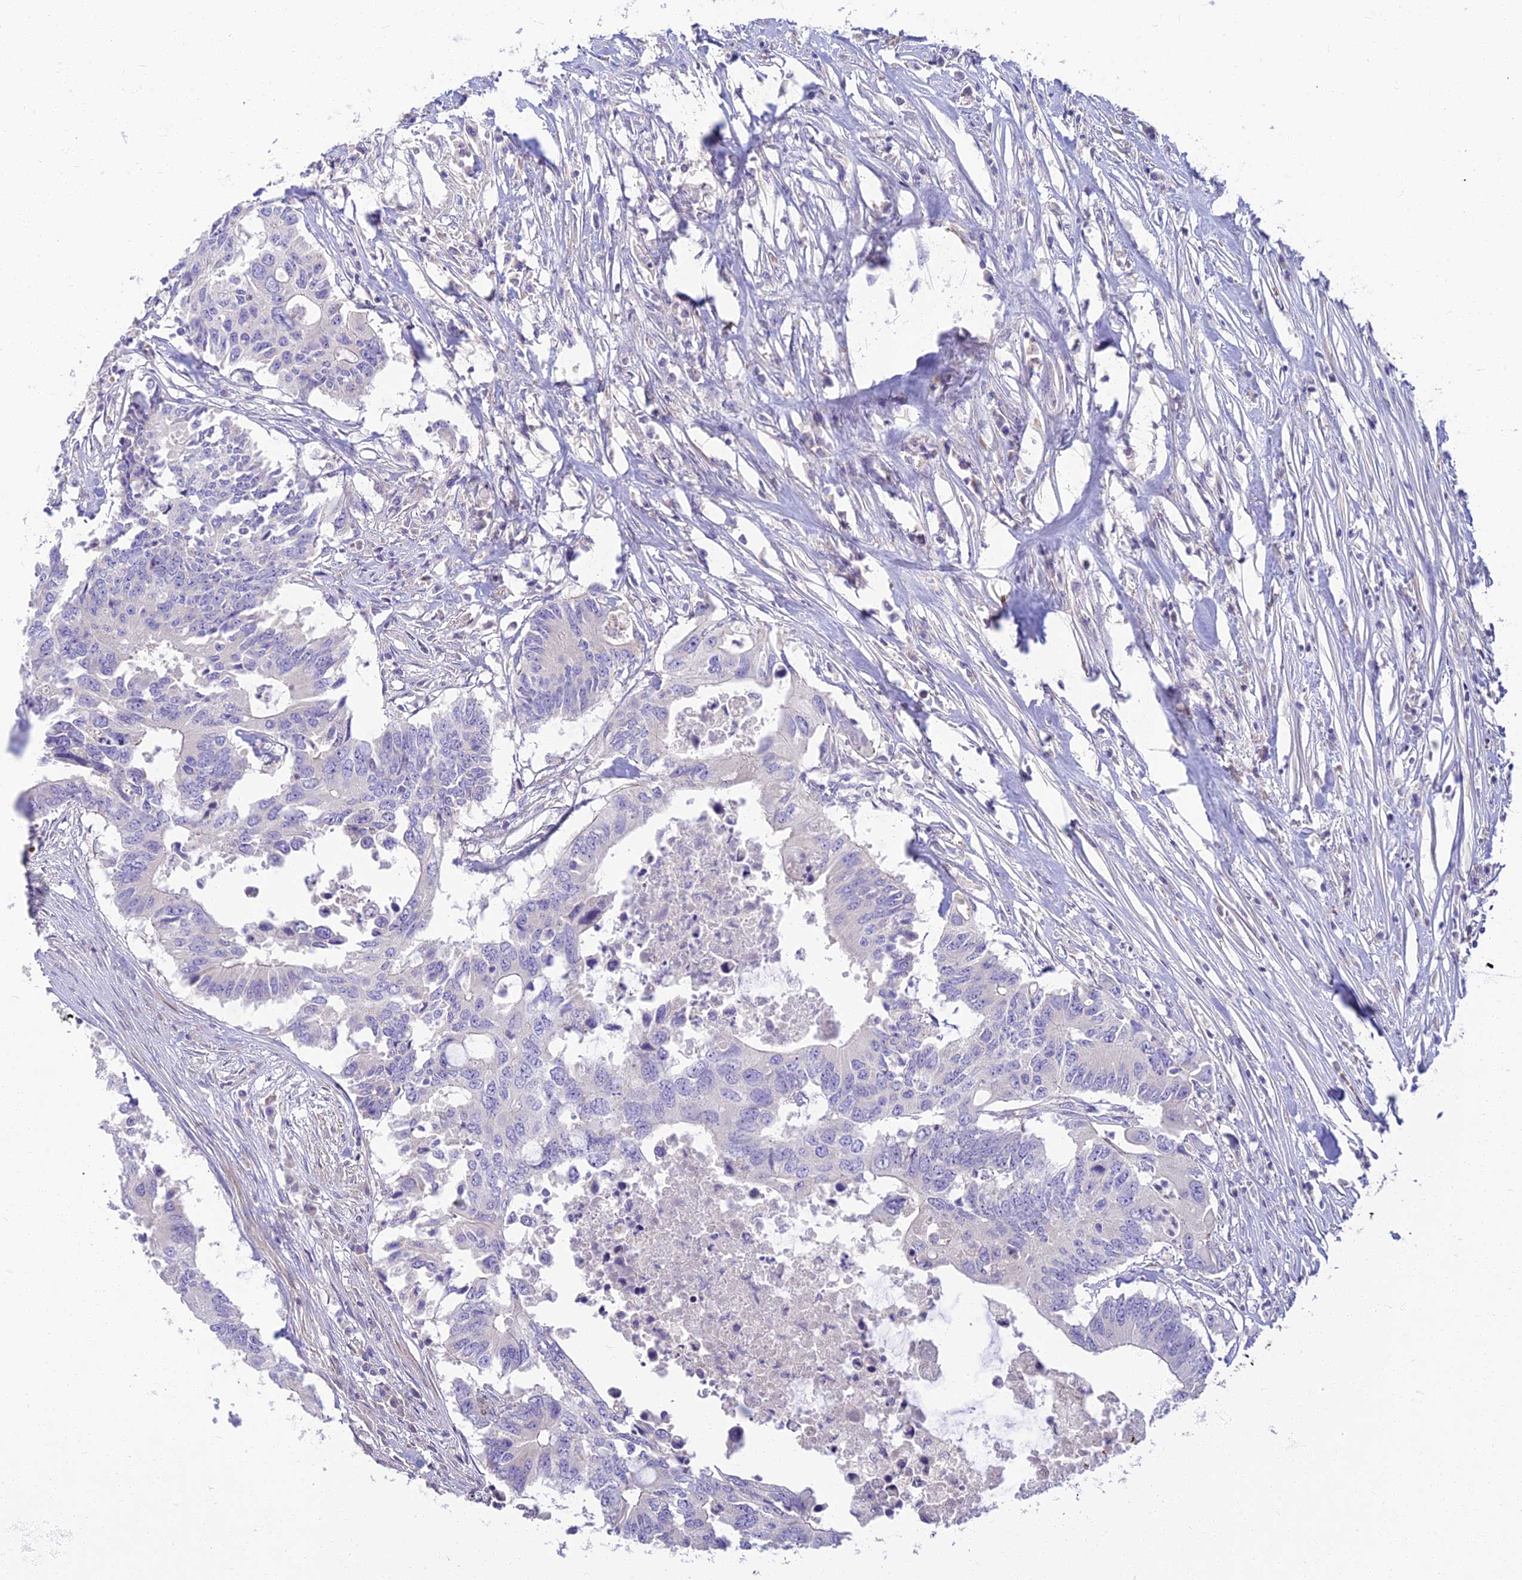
{"staining": {"intensity": "negative", "quantity": "none", "location": "none"}, "tissue": "colorectal cancer", "cell_type": "Tumor cells", "image_type": "cancer", "snomed": [{"axis": "morphology", "description": "Adenocarcinoma, NOS"}, {"axis": "topography", "description": "Colon"}], "caption": "The IHC photomicrograph has no significant staining in tumor cells of colorectal cancer tissue.", "gene": "CLIP4", "patient": {"sex": "male", "age": 71}}